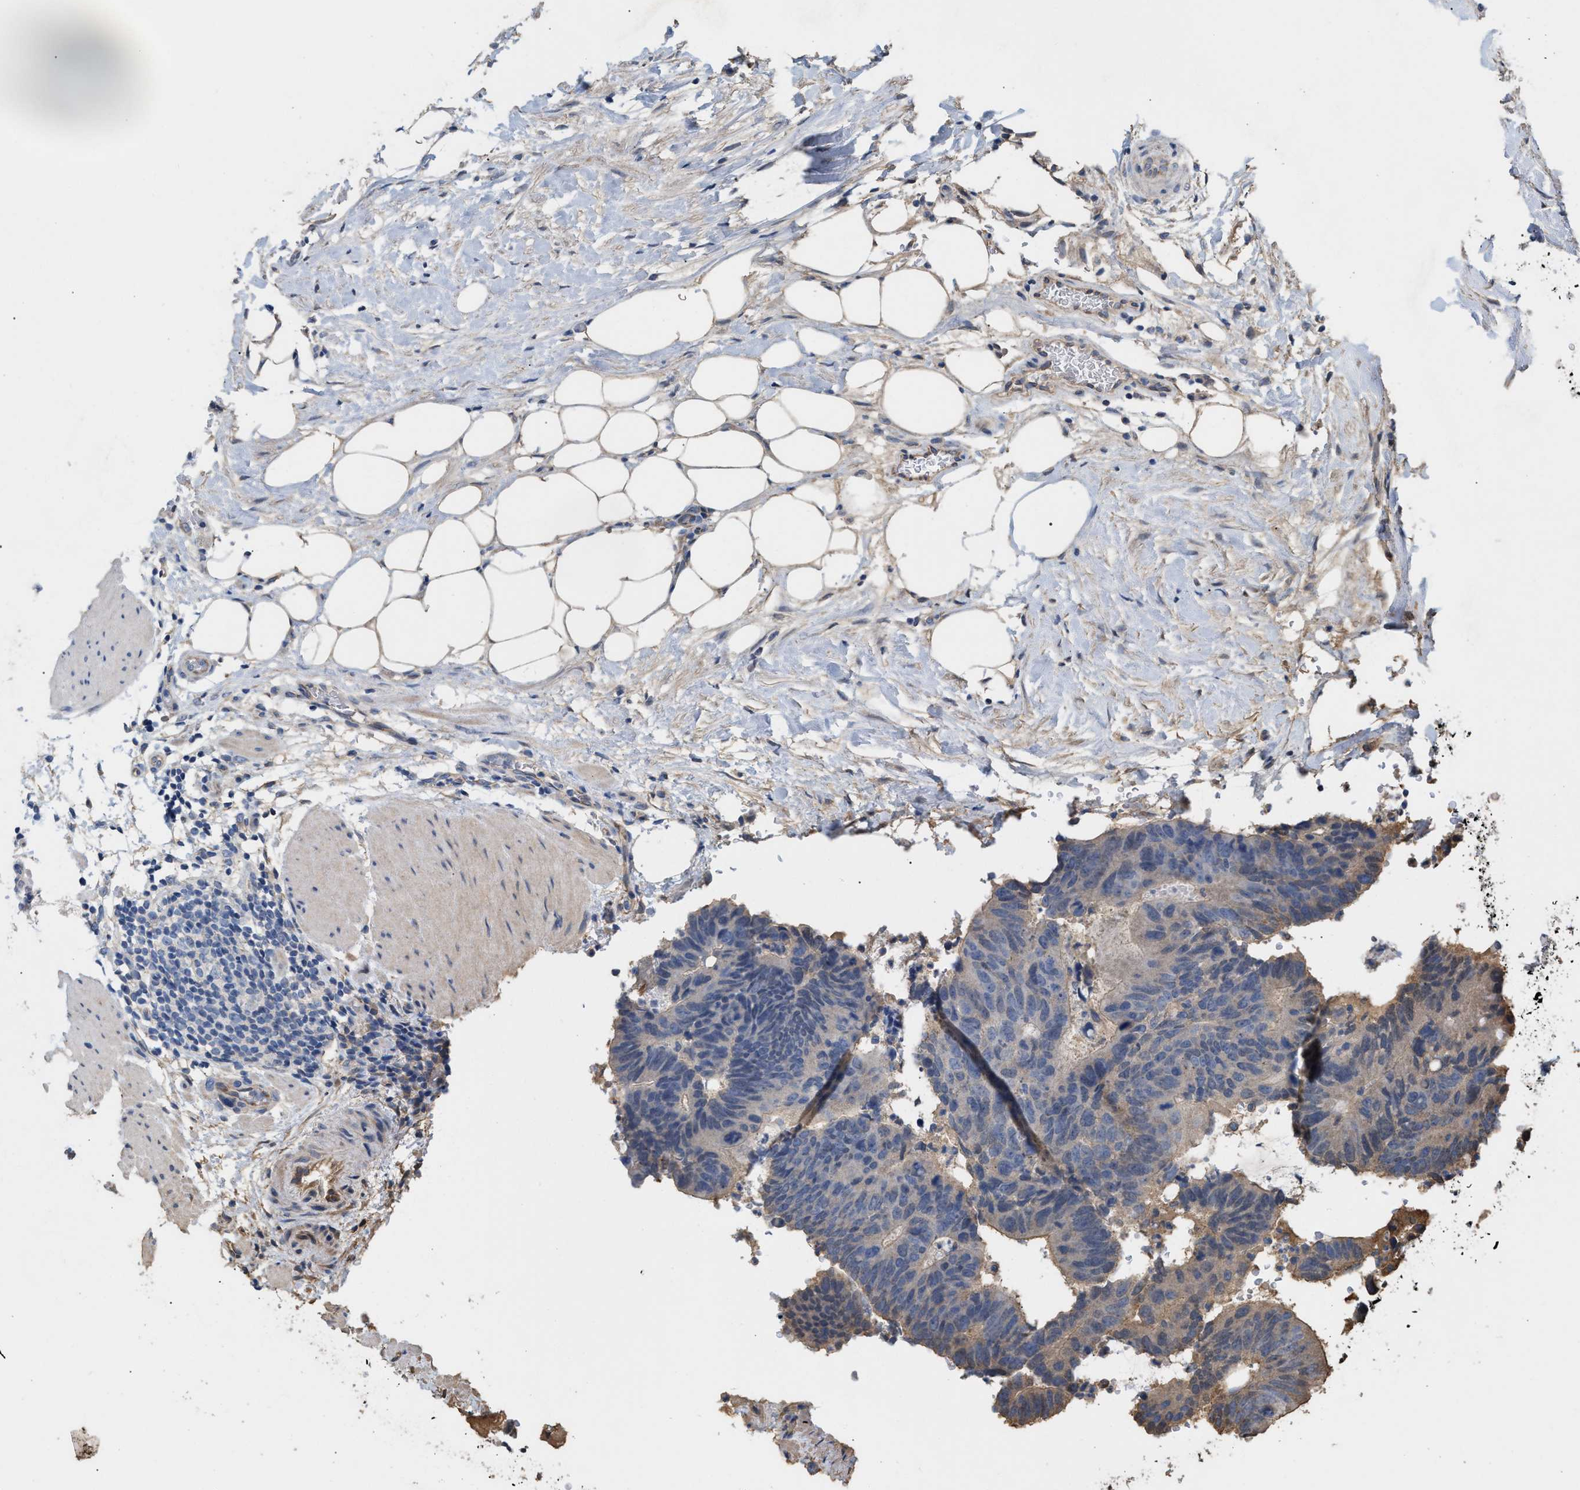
{"staining": {"intensity": "negative", "quantity": "none", "location": "none"}, "tissue": "colorectal cancer", "cell_type": "Tumor cells", "image_type": "cancer", "snomed": [{"axis": "morphology", "description": "Adenocarcinoma, NOS"}, {"axis": "topography", "description": "Colon"}], "caption": "There is no significant positivity in tumor cells of colorectal cancer.", "gene": "HTRA3", "patient": {"sex": "male", "age": 56}}